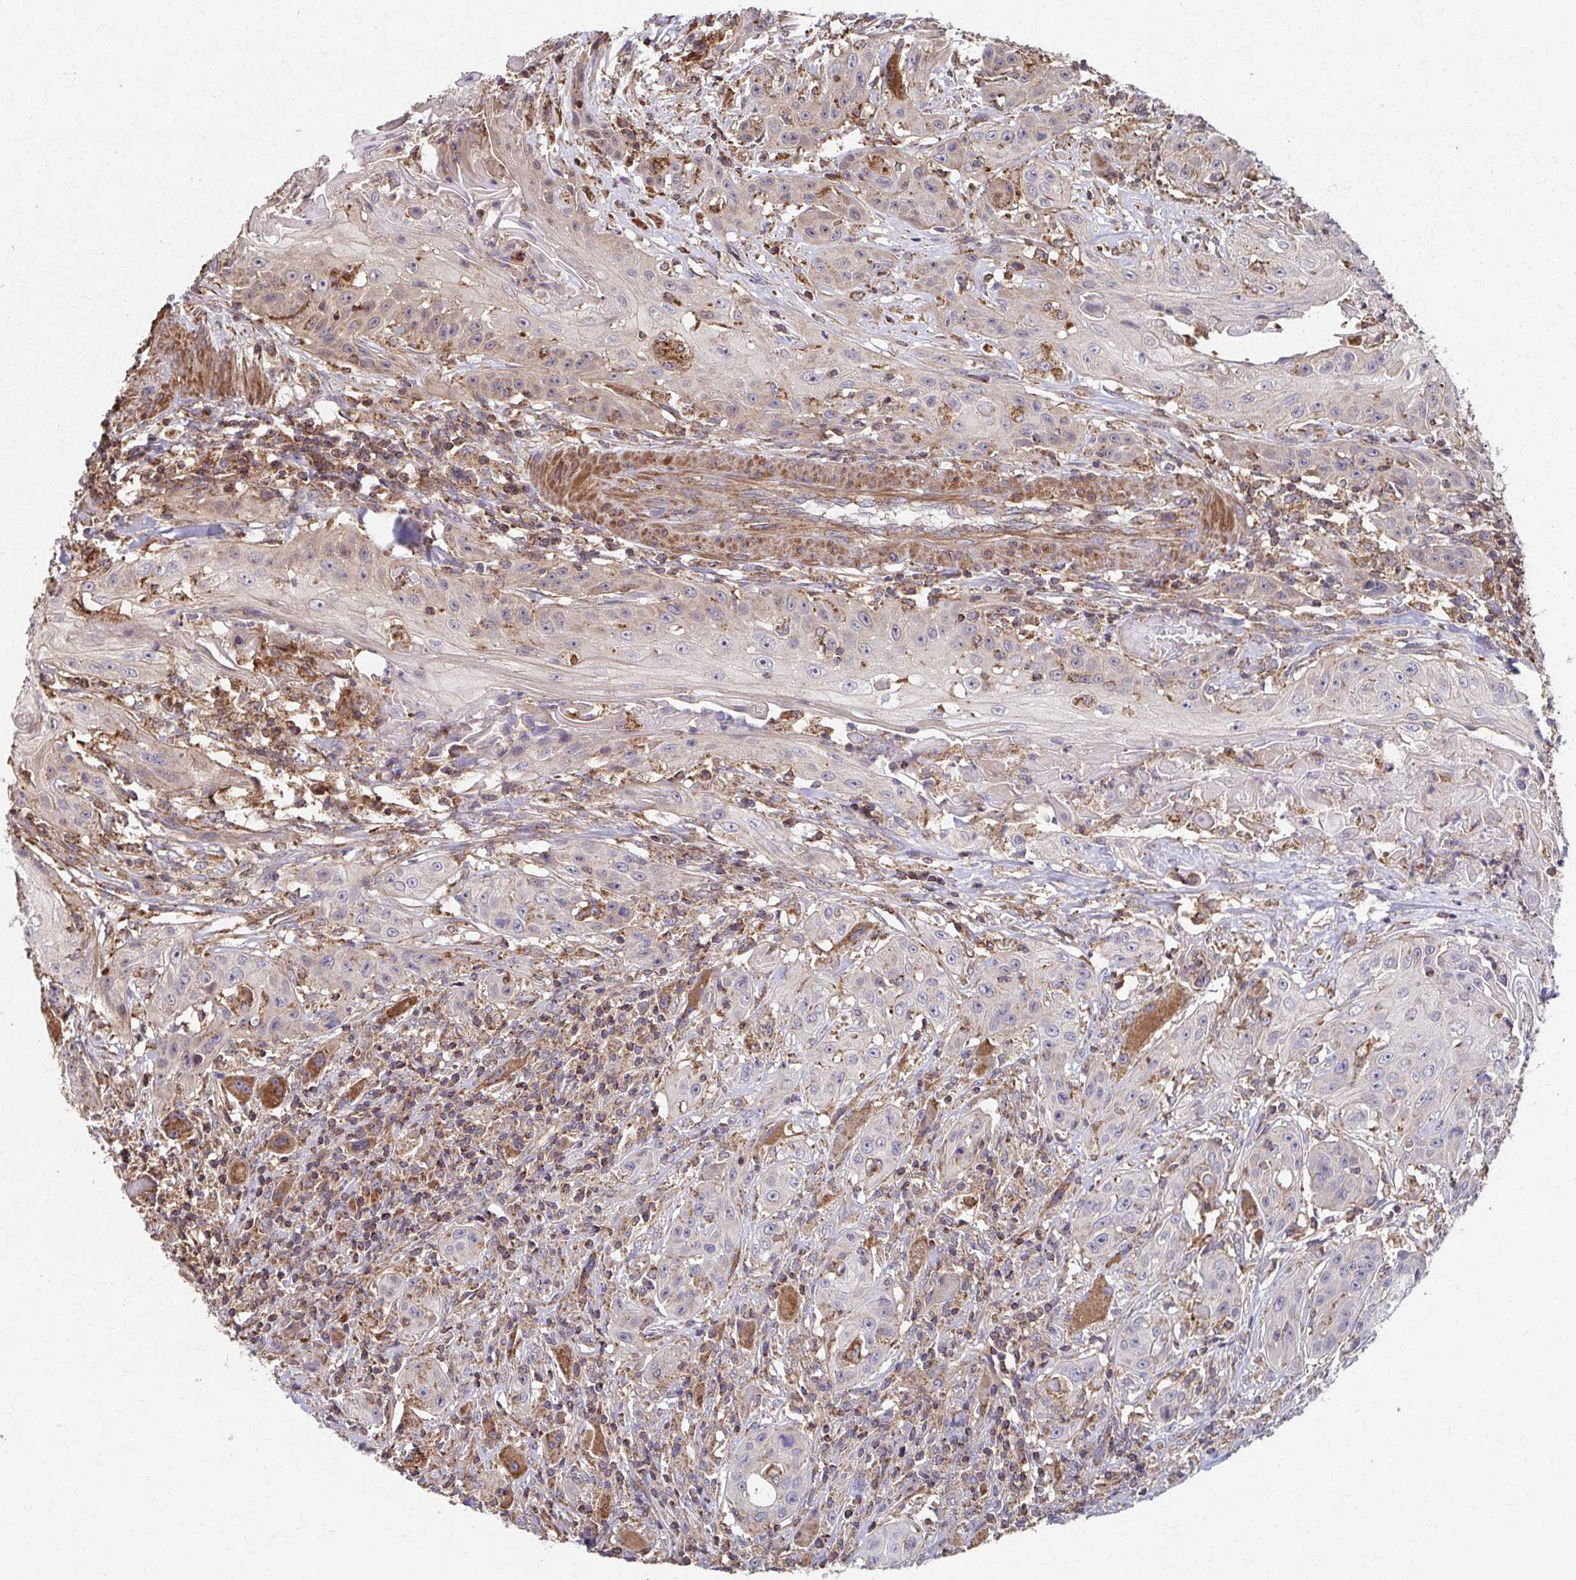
{"staining": {"intensity": "weak", "quantity": "<25%", "location": "cytoplasmic/membranous"}, "tissue": "head and neck cancer", "cell_type": "Tumor cells", "image_type": "cancer", "snomed": [{"axis": "morphology", "description": "Squamous cell carcinoma, NOS"}, {"axis": "topography", "description": "Oral tissue"}, {"axis": "topography", "description": "Head-Neck"}, {"axis": "topography", "description": "Neck, NOS"}], "caption": "Tumor cells are negative for protein expression in human head and neck cancer (squamous cell carcinoma). Brightfield microscopy of immunohistochemistry stained with DAB (brown) and hematoxylin (blue), captured at high magnification.", "gene": "KLHL34", "patient": {"sex": "female", "age": 55}}